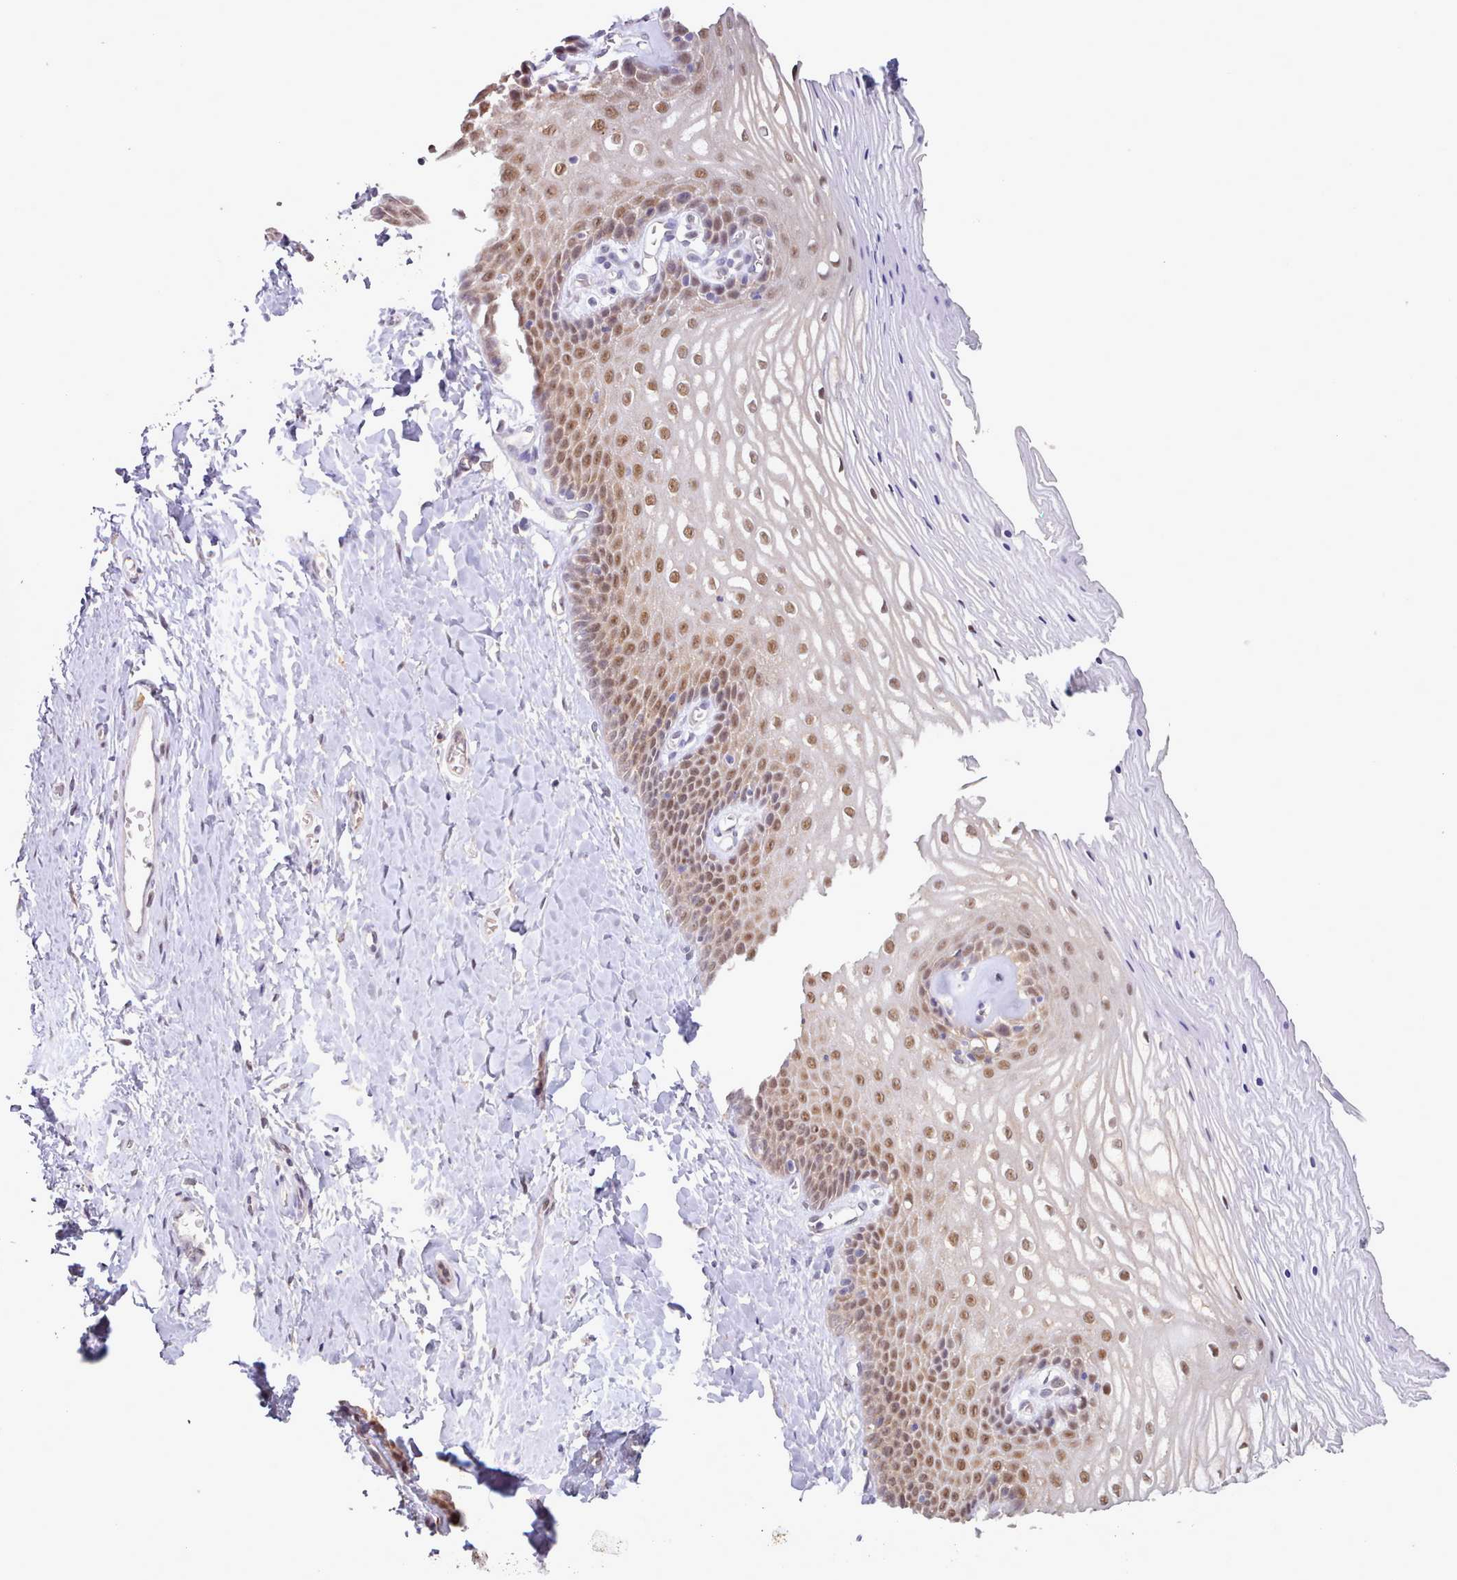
{"staining": {"intensity": "moderate", "quantity": "25%-75%", "location": "nuclear"}, "tissue": "vagina", "cell_type": "Squamous epithelial cells", "image_type": "normal", "snomed": [{"axis": "morphology", "description": "Normal tissue, NOS"}, {"axis": "topography", "description": "Vagina"}], "caption": "A high-resolution image shows immunohistochemistry (IHC) staining of benign vagina, which exhibits moderate nuclear expression in about 25%-75% of squamous epithelial cells. (DAB (3,3'-diaminobenzidine) = brown stain, brightfield microscopy at high magnification).", "gene": "CES3", "patient": {"sex": "female", "age": 65}}